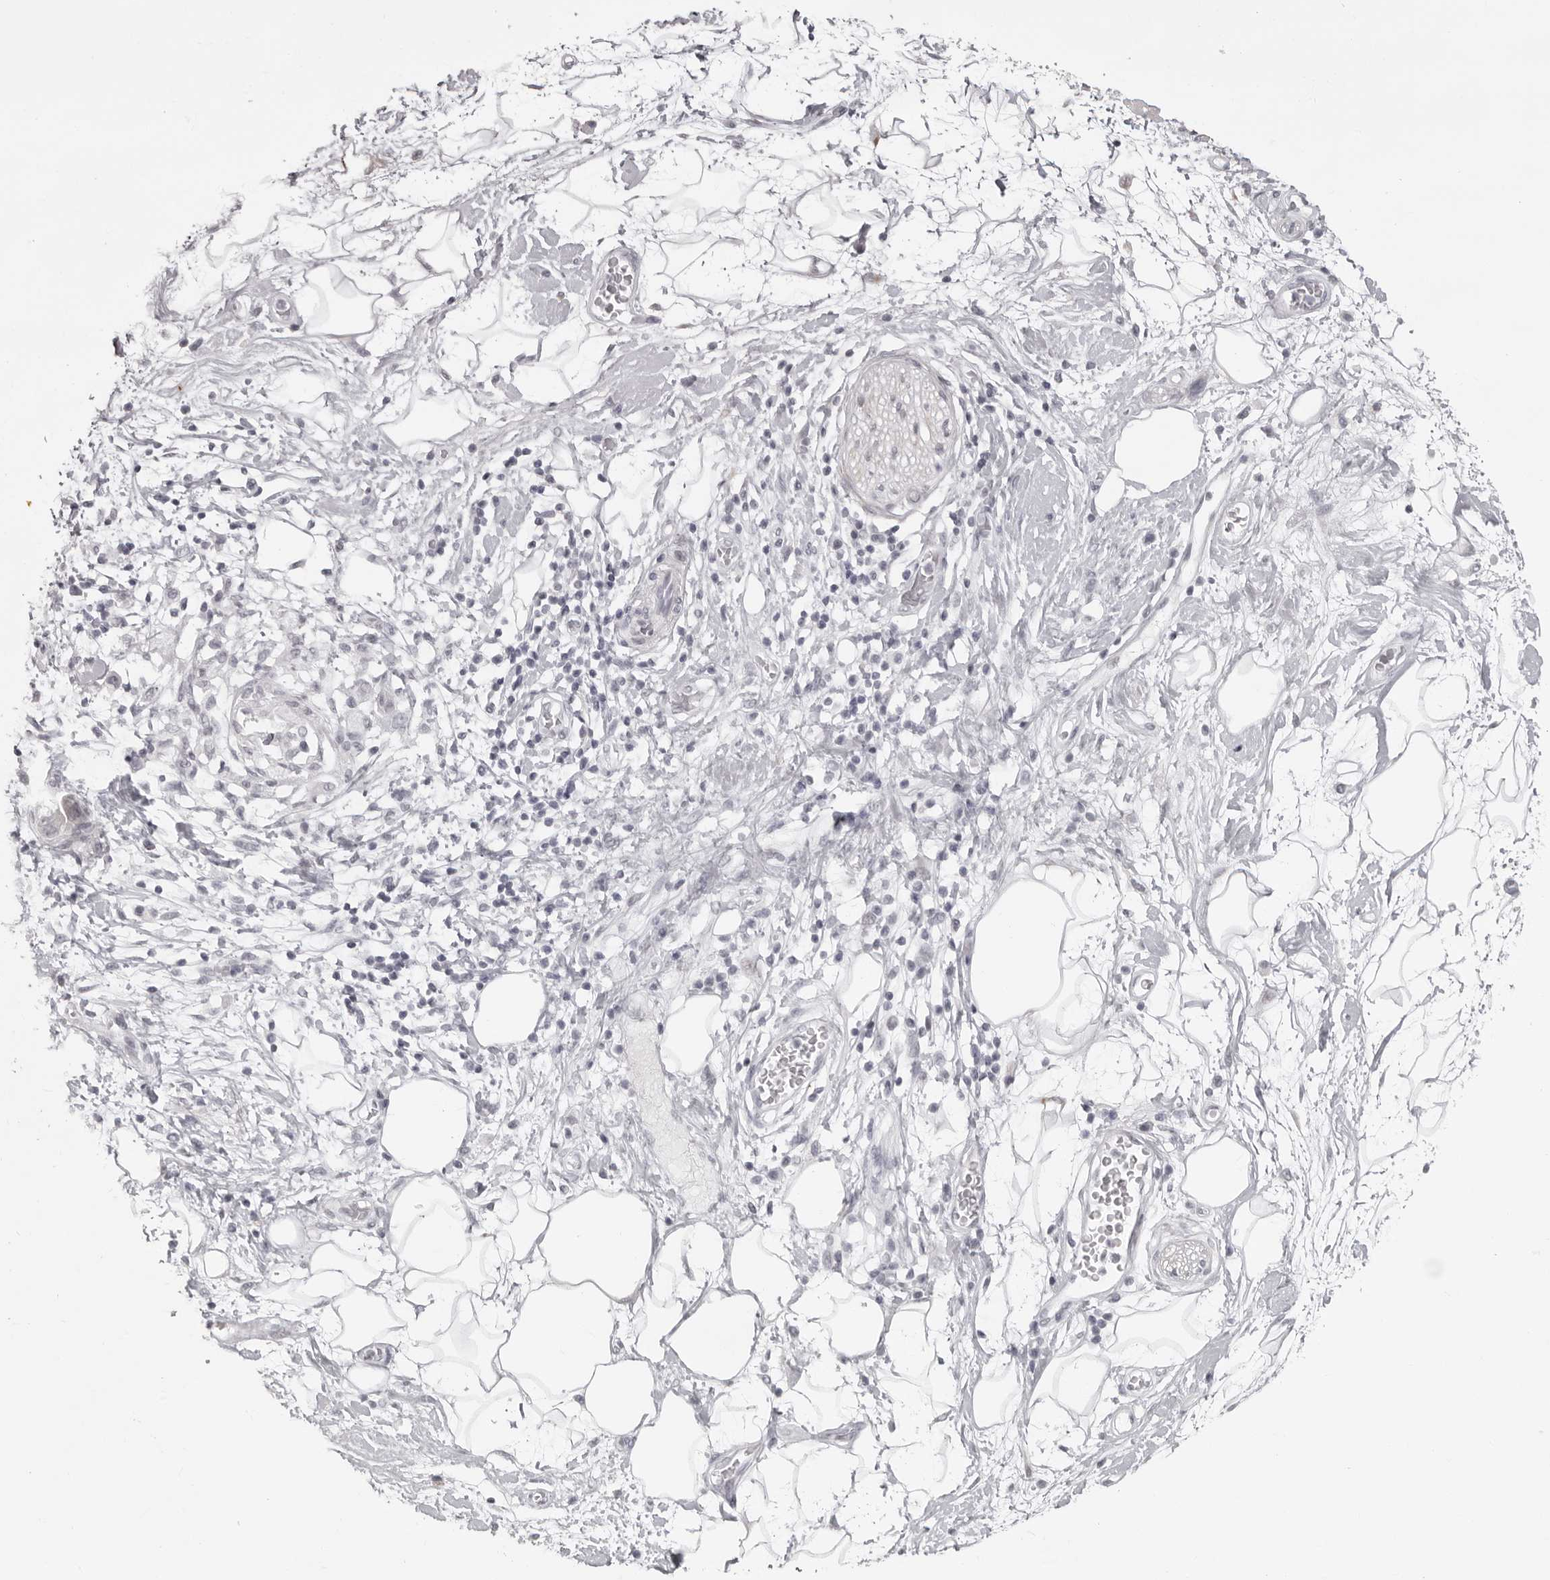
{"staining": {"intensity": "negative", "quantity": "none", "location": "none"}, "tissue": "adipose tissue", "cell_type": "Adipocytes", "image_type": "normal", "snomed": [{"axis": "morphology", "description": "Normal tissue, NOS"}, {"axis": "morphology", "description": "Adenocarcinoma, NOS"}, {"axis": "topography", "description": "Duodenum"}, {"axis": "topography", "description": "Peripheral nerve tissue"}], "caption": "DAB immunohistochemical staining of normal human adipose tissue displays no significant positivity in adipocytes.", "gene": "NUDT18", "patient": {"sex": "female", "age": 60}}